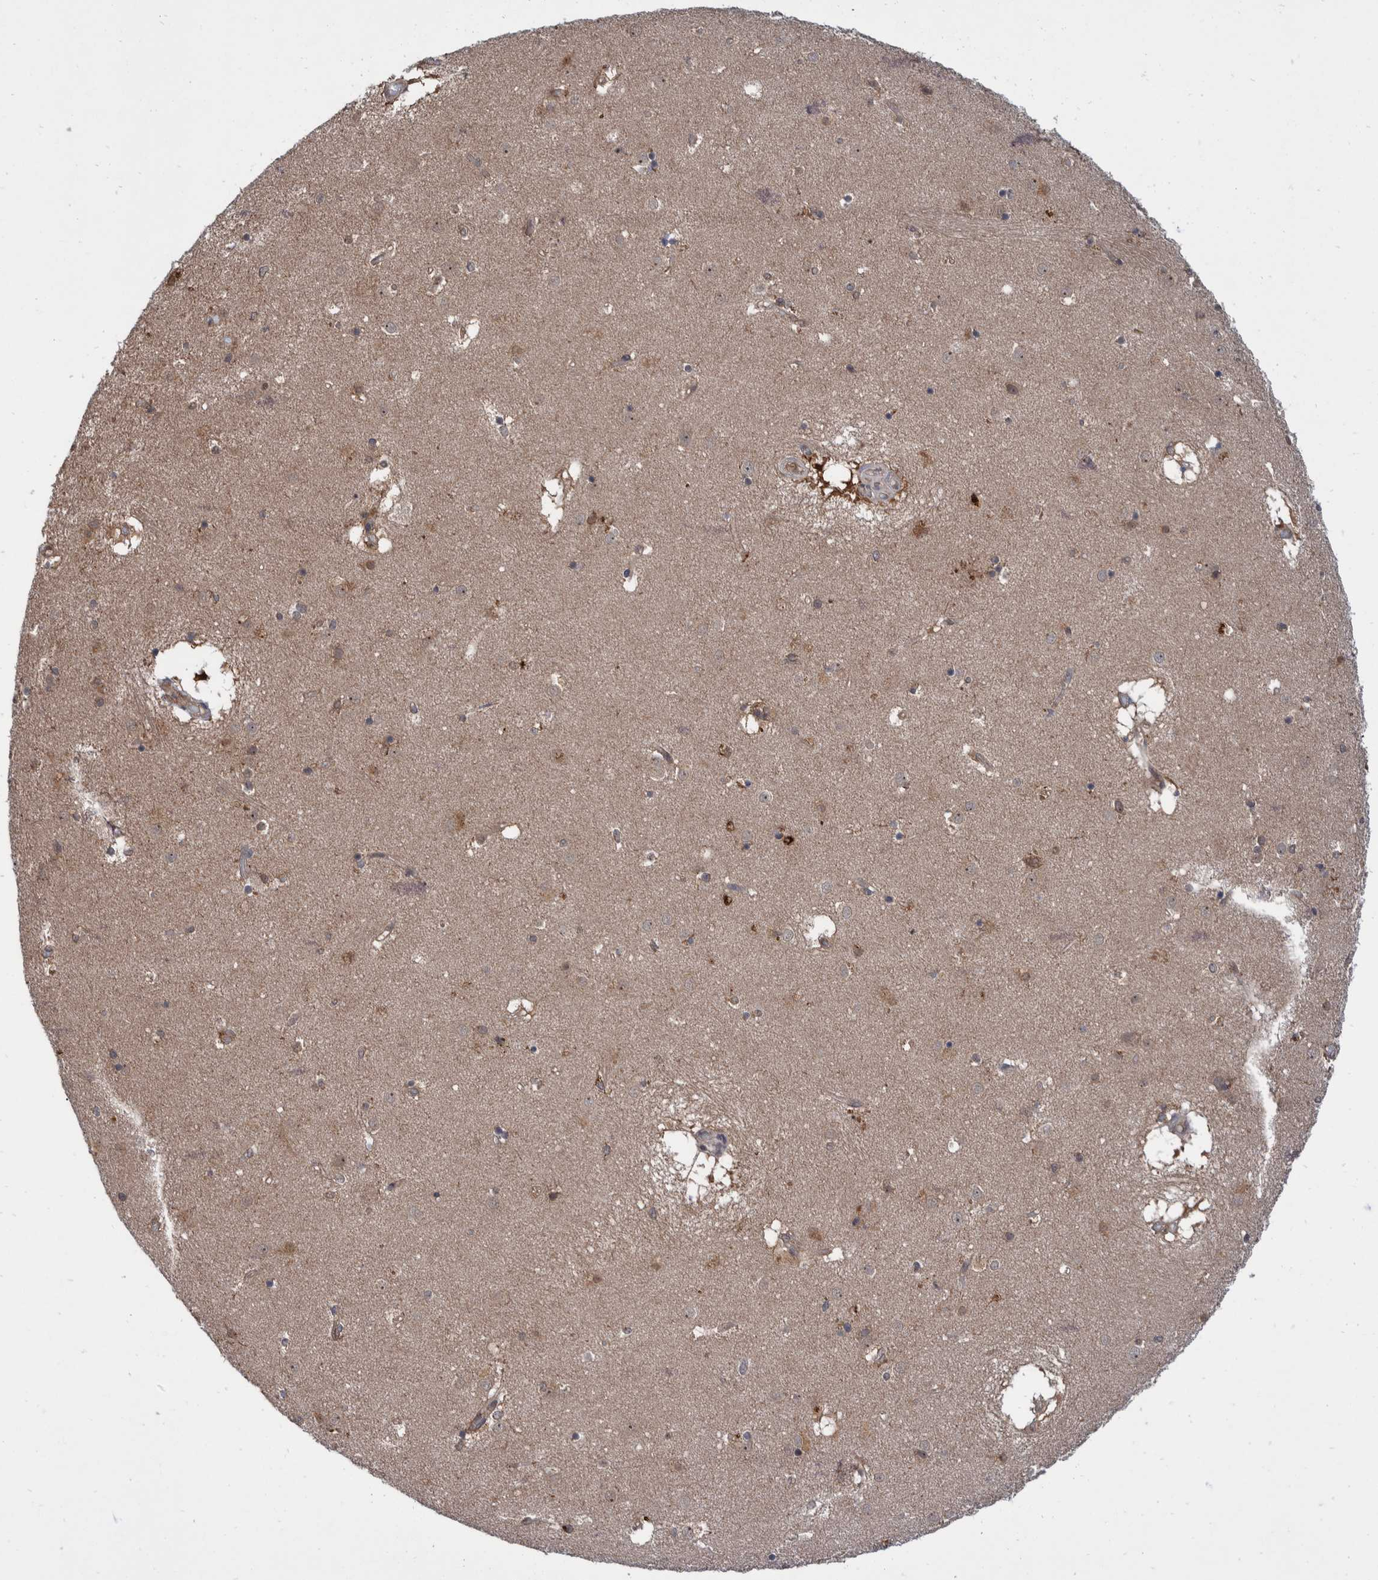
{"staining": {"intensity": "weak", "quantity": "<25%", "location": "cytoplasmic/membranous"}, "tissue": "caudate", "cell_type": "Glial cells", "image_type": "normal", "snomed": [{"axis": "morphology", "description": "Normal tissue, NOS"}, {"axis": "topography", "description": "Lateral ventricle wall"}], "caption": "Immunohistochemistry (IHC) photomicrograph of normal caudate: caudate stained with DAB (3,3'-diaminobenzidine) demonstrates no significant protein staining in glial cells.", "gene": "PLPBP", "patient": {"sex": "male", "age": 70}}